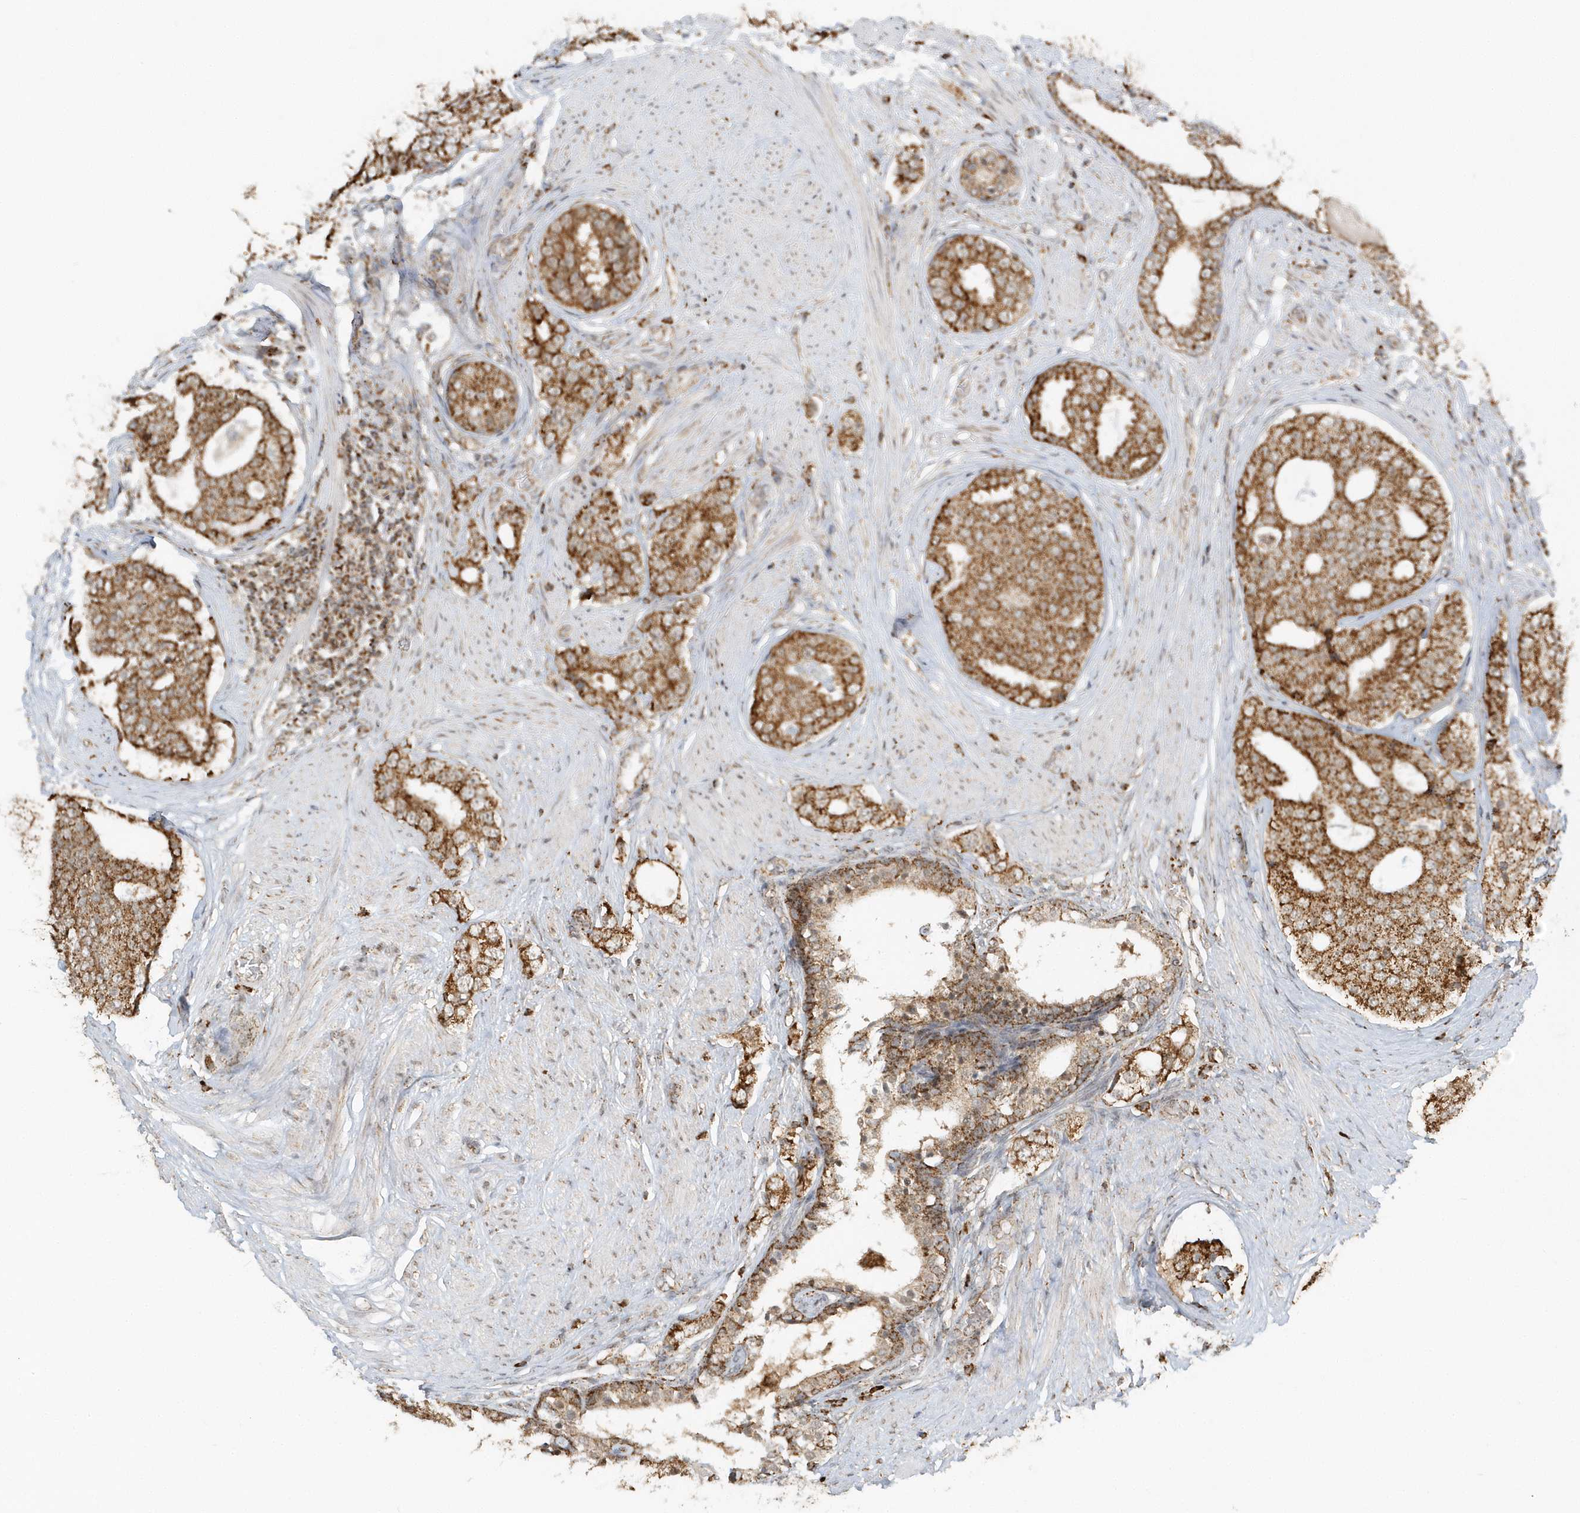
{"staining": {"intensity": "strong", "quantity": ">75%", "location": "cytoplasmic/membranous"}, "tissue": "prostate cancer", "cell_type": "Tumor cells", "image_type": "cancer", "snomed": [{"axis": "morphology", "description": "Adenocarcinoma, High grade"}, {"axis": "topography", "description": "Prostate"}], "caption": "Immunohistochemistry (IHC) photomicrograph of human prostate cancer (high-grade adenocarcinoma) stained for a protein (brown), which exhibits high levels of strong cytoplasmic/membranous staining in approximately >75% of tumor cells.", "gene": "PSMD6", "patient": {"sex": "male", "age": 56}}